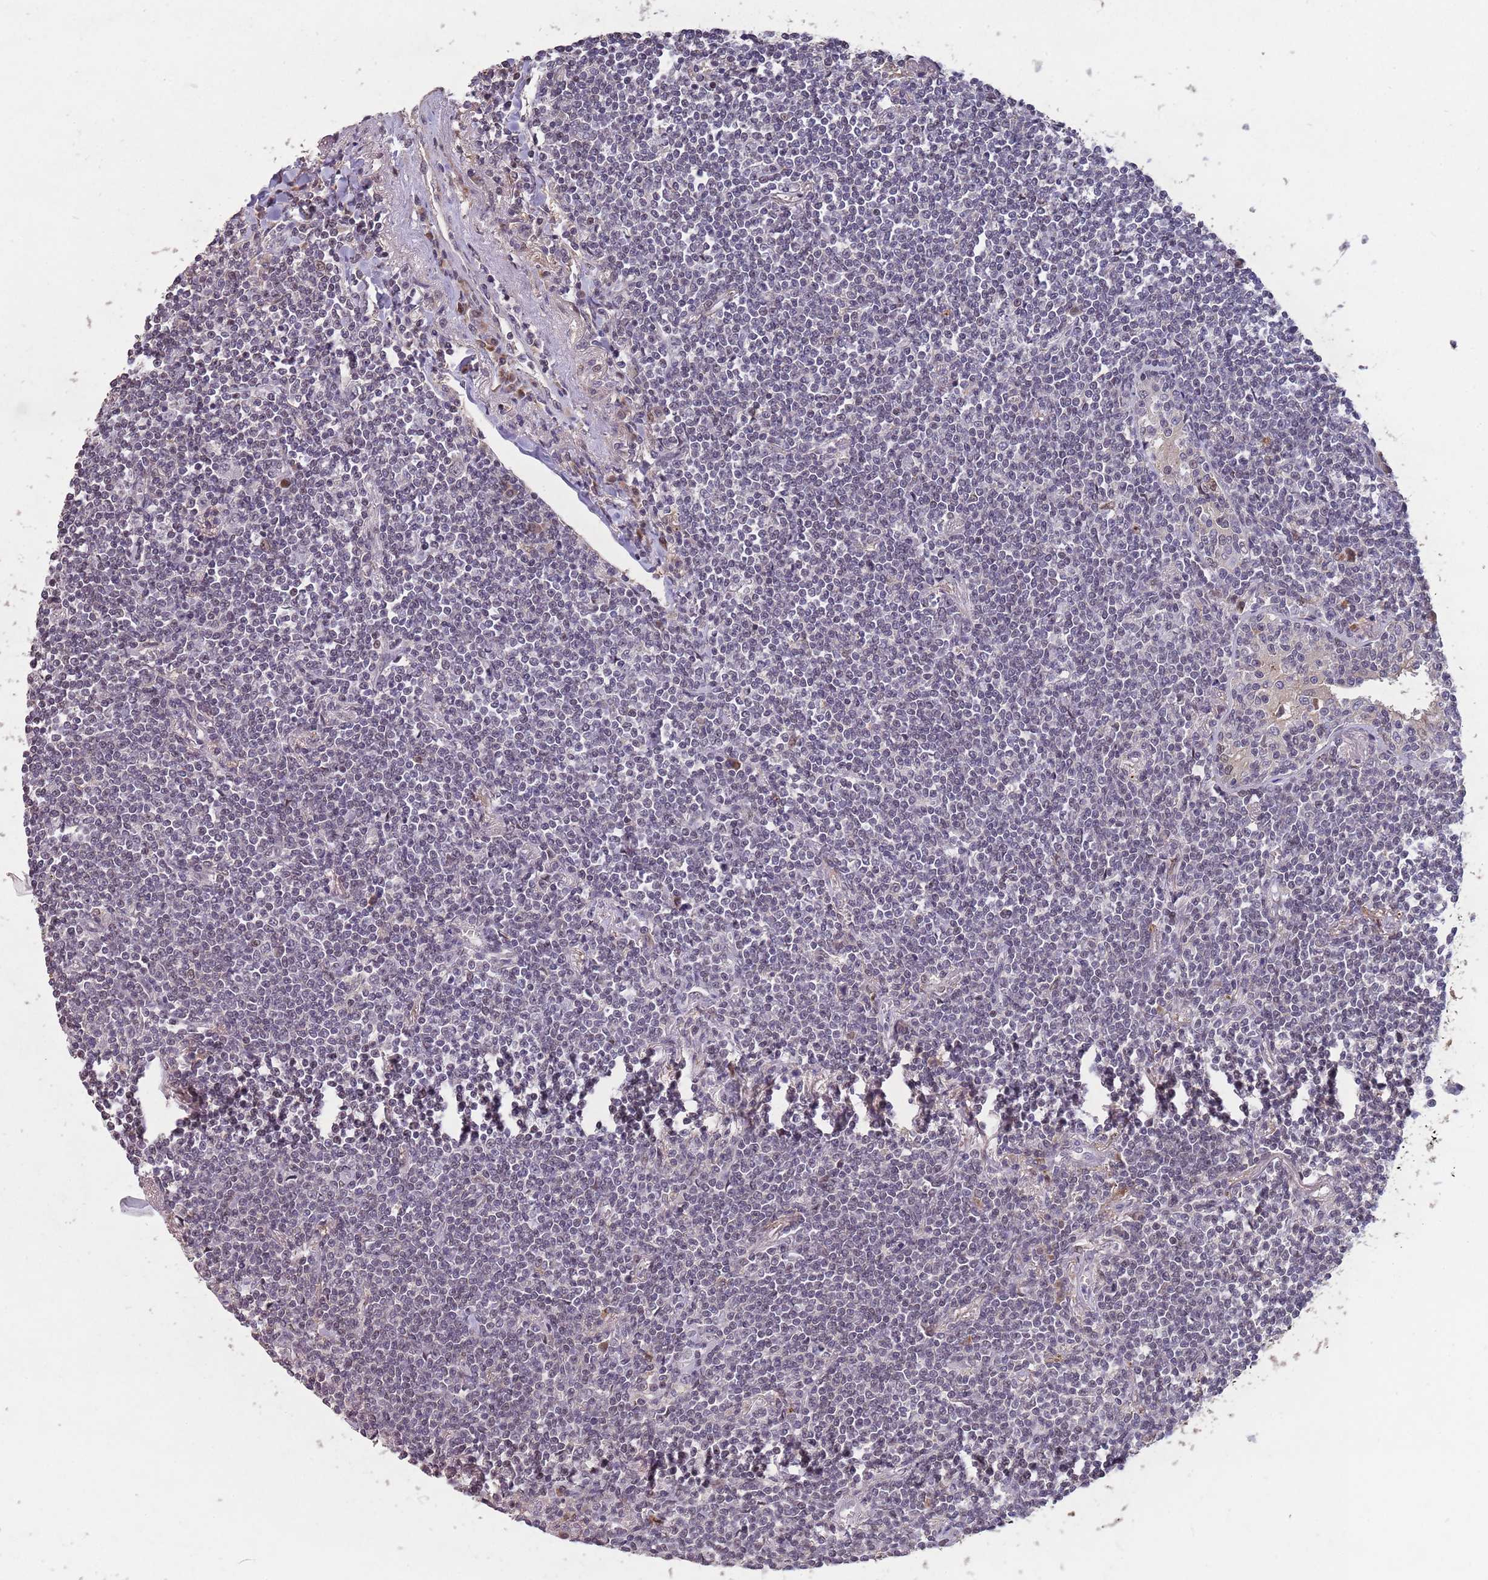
{"staining": {"intensity": "negative", "quantity": "none", "location": "none"}, "tissue": "lymphoma", "cell_type": "Tumor cells", "image_type": "cancer", "snomed": [{"axis": "morphology", "description": "Malignant lymphoma, non-Hodgkin's type, Low grade"}, {"axis": "topography", "description": "Lung"}], "caption": "A photomicrograph of lymphoma stained for a protein reveals no brown staining in tumor cells.", "gene": "ZNF639", "patient": {"sex": "female", "age": 71}}